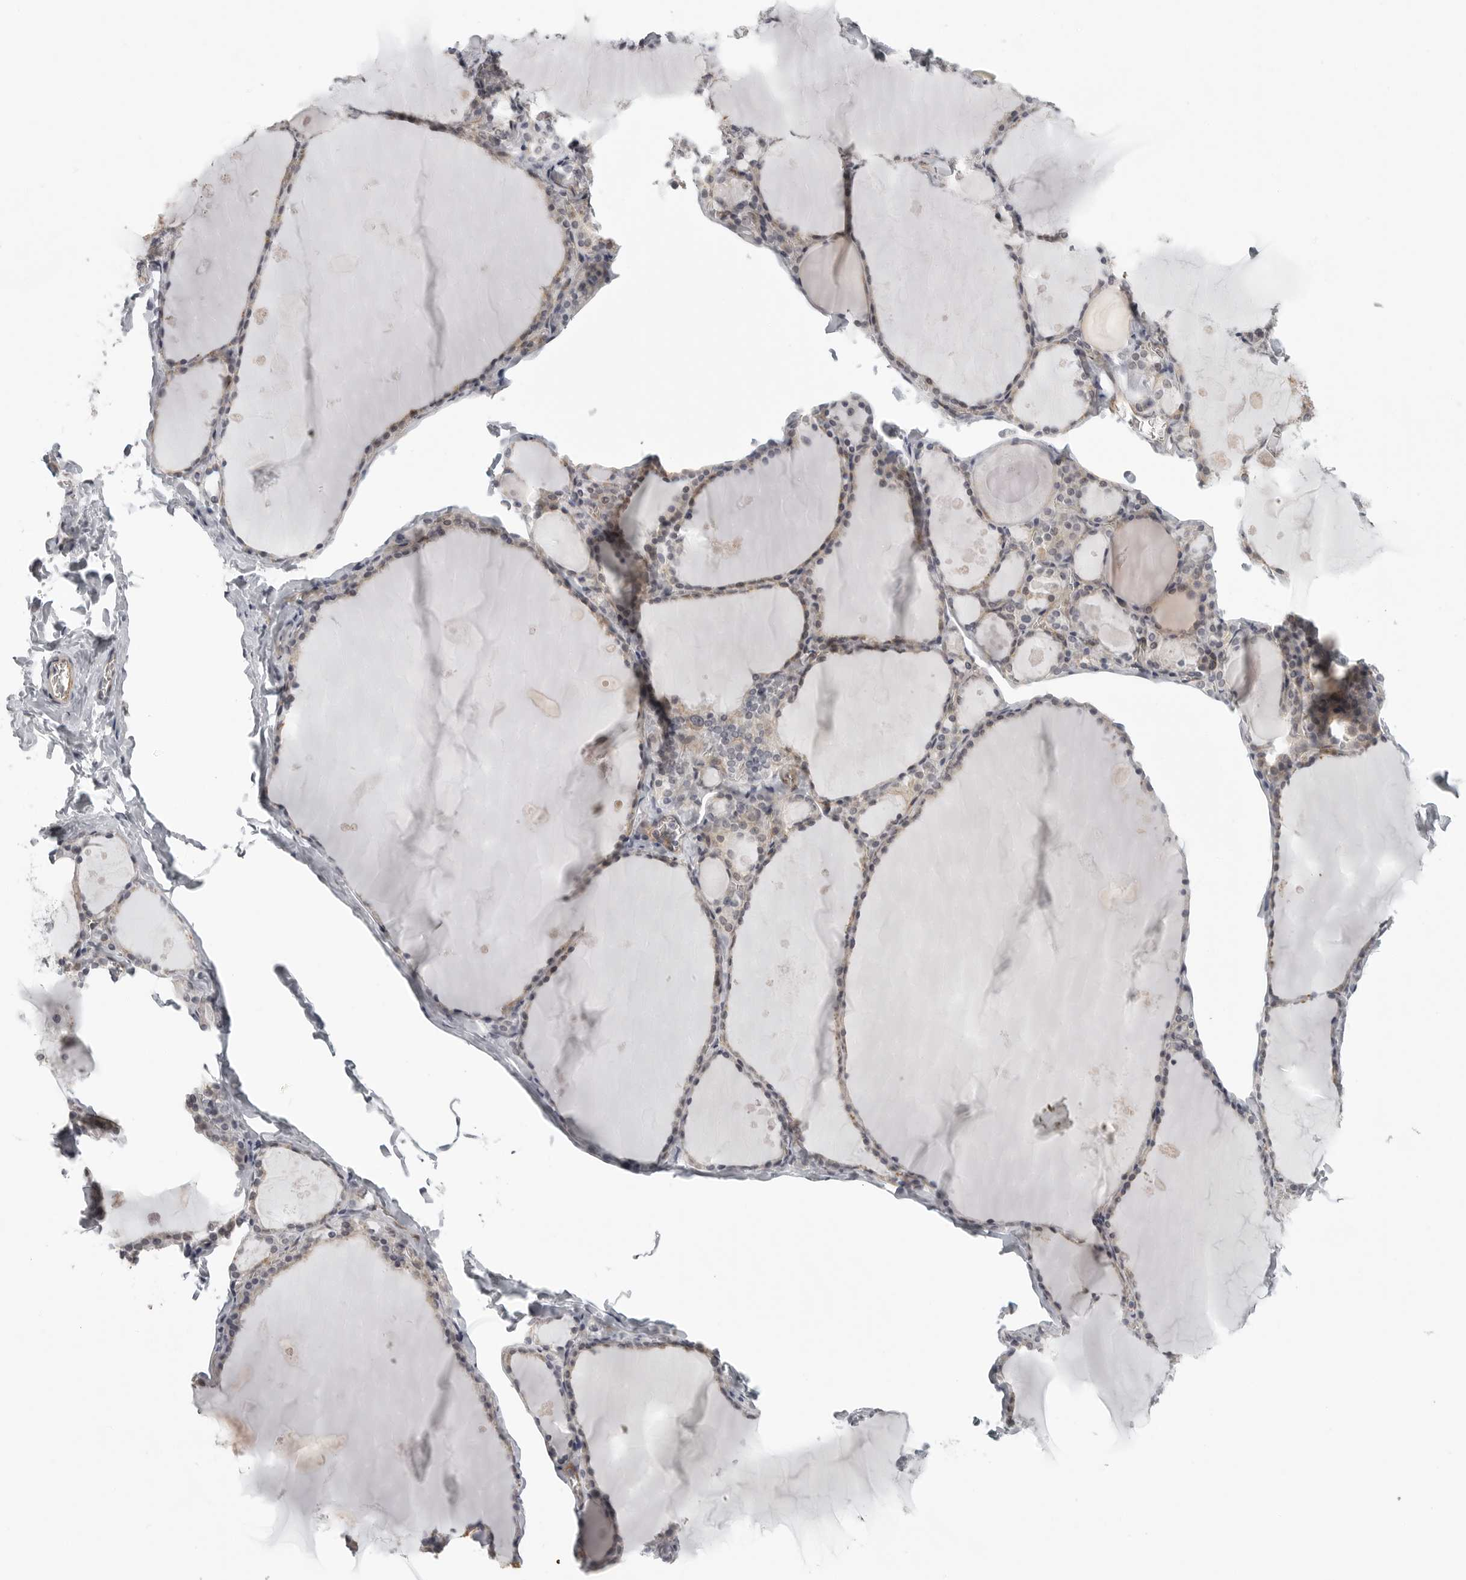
{"staining": {"intensity": "weak", "quantity": ">75%", "location": "cytoplasmic/membranous"}, "tissue": "thyroid gland", "cell_type": "Glandular cells", "image_type": "normal", "snomed": [{"axis": "morphology", "description": "Normal tissue, NOS"}, {"axis": "topography", "description": "Thyroid gland"}], "caption": "Protein staining of normal thyroid gland demonstrates weak cytoplasmic/membranous expression in approximately >75% of glandular cells. (DAB (3,3'-diaminobenzidine) IHC, brown staining for protein, blue staining for nuclei).", "gene": "TUT4", "patient": {"sex": "male", "age": 56}}